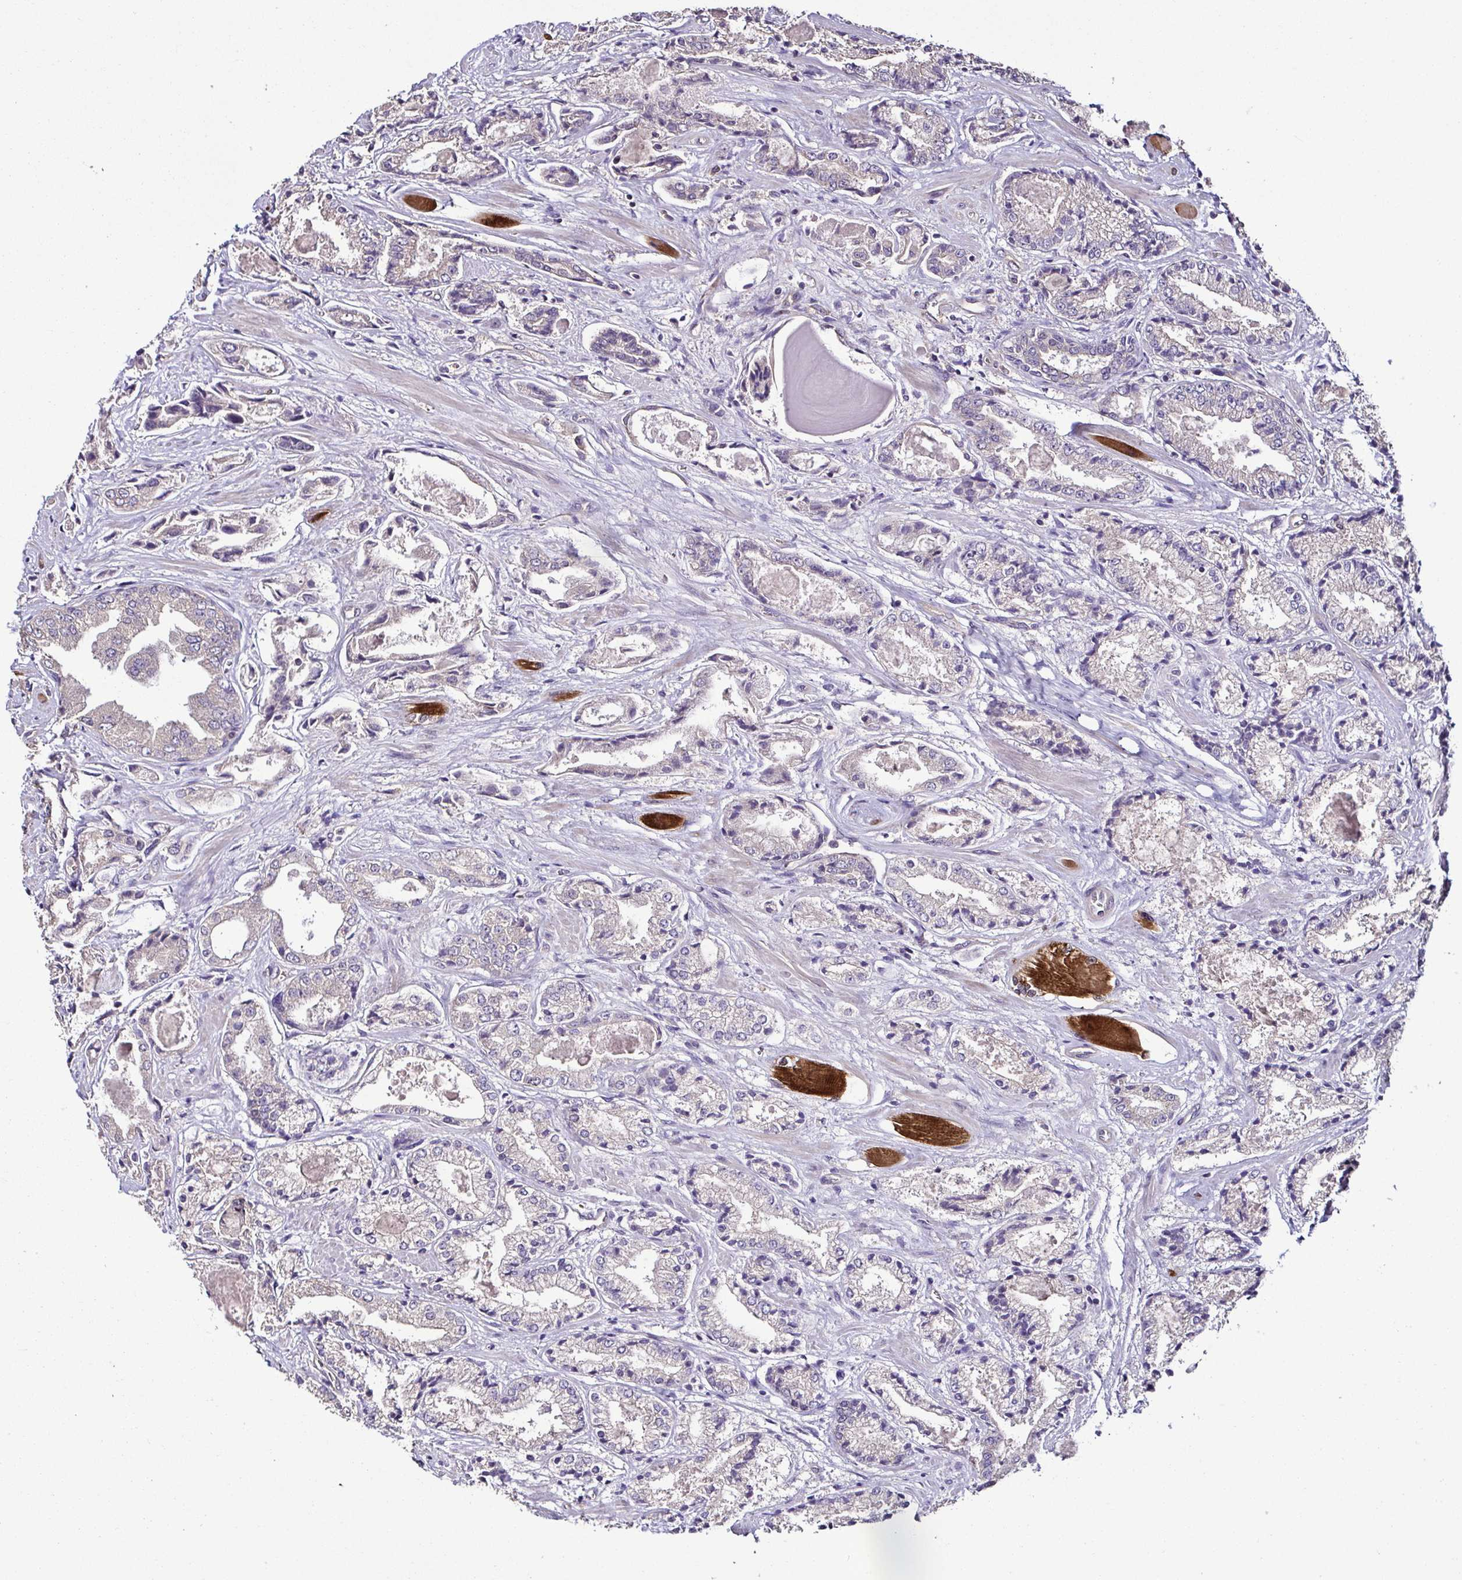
{"staining": {"intensity": "weak", "quantity": "<25%", "location": "cytoplasmic/membranous"}, "tissue": "prostate cancer", "cell_type": "Tumor cells", "image_type": "cancer", "snomed": [{"axis": "morphology", "description": "Adenocarcinoma, High grade"}, {"axis": "topography", "description": "Prostate"}], "caption": "Prostate cancer (adenocarcinoma (high-grade)) was stained to show a protein in brown. There is no significant positivity in tumor cells.", "gene": "LMOD2", "patient": {"sex": "male", "age": 64}}